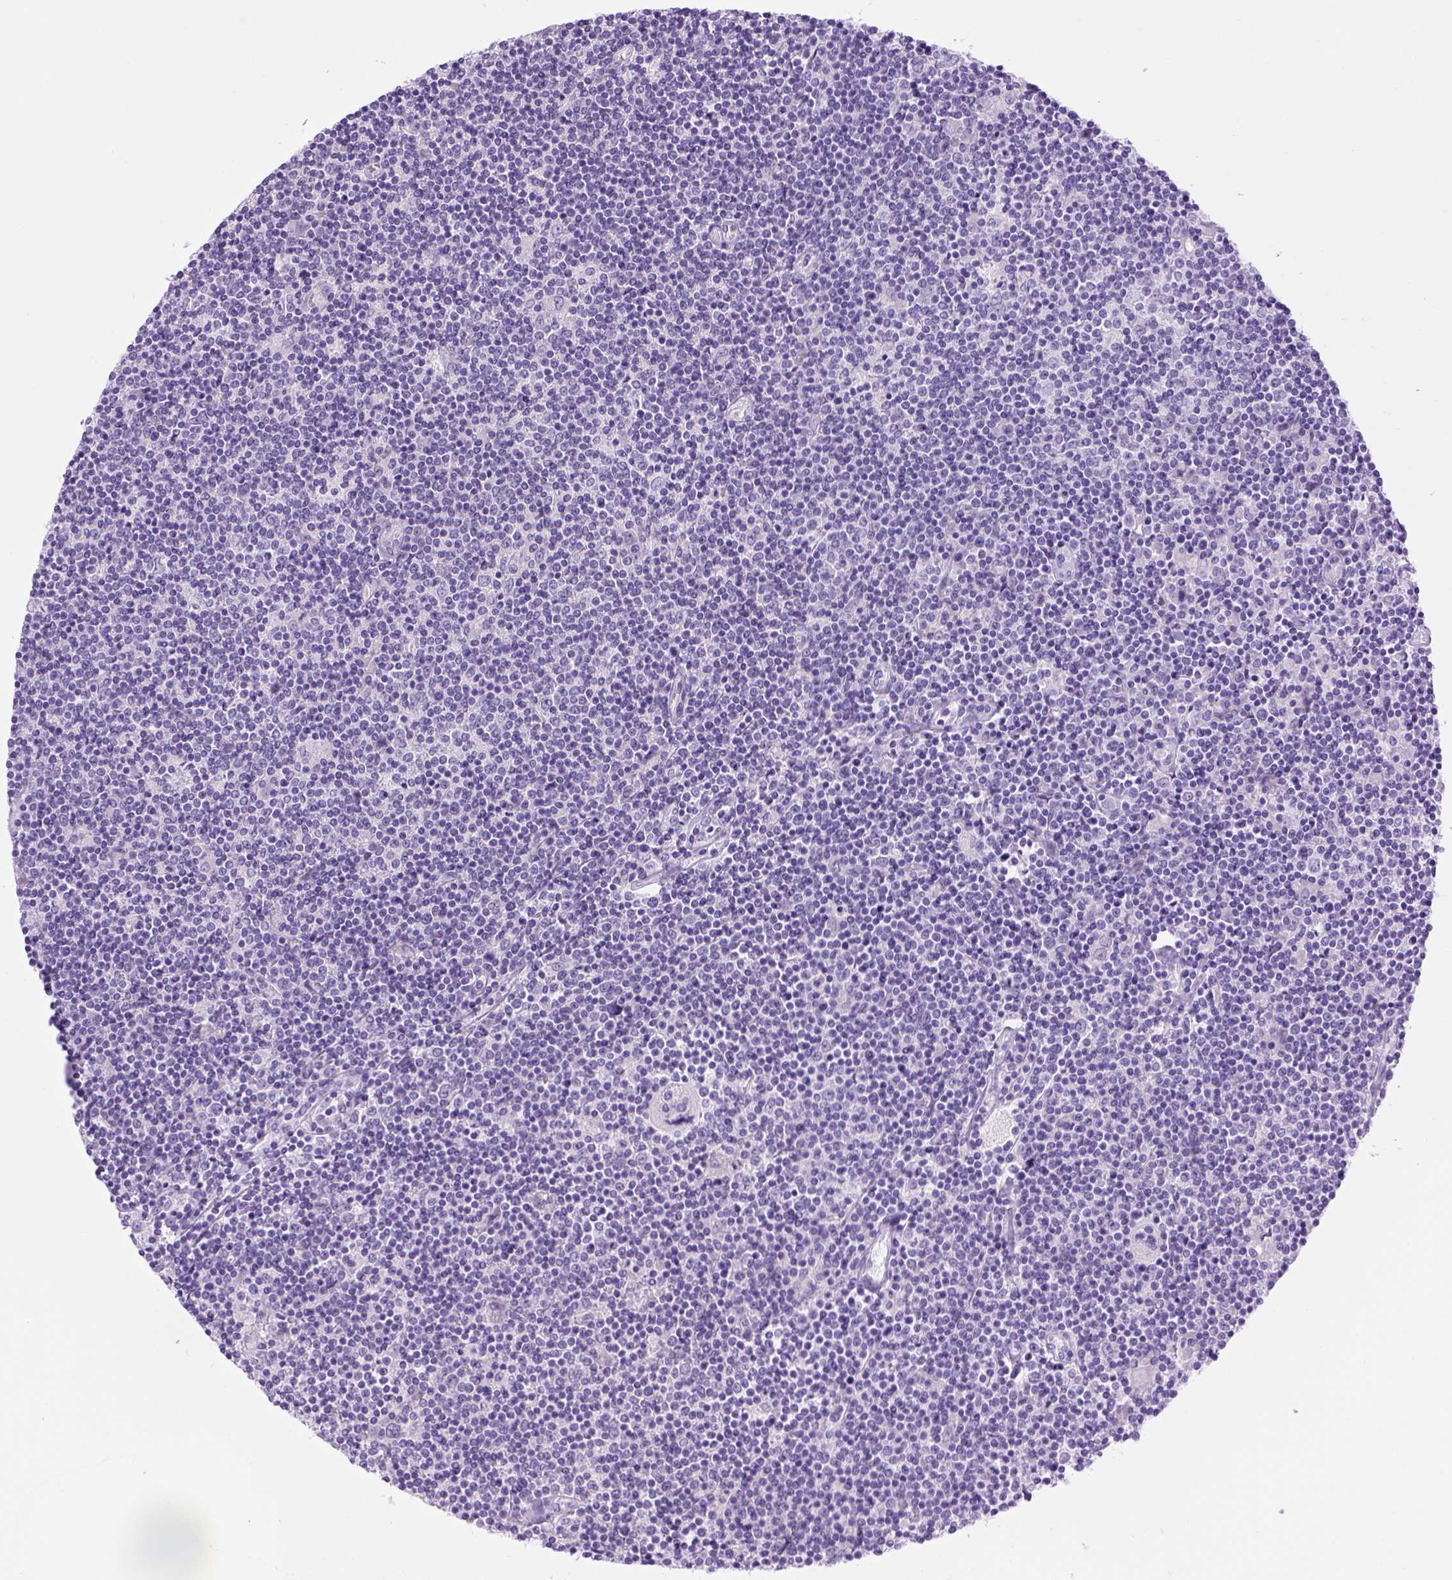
{"staining": {"intensity": "negative", "quantity": "none", "location": "none"}, "tissue": "lymphoma", "cell_type": "Tumor cells", "image_type": "cancer", "snomed": [{"axis": "morphology", "description": "Hodgkin's disease, NOS"}, {"axis": "topography", "description": "Lymph node"}], "caption": "There is no significant staining in tumor cells of Hodgkin's disease.", "gene": "SGCG", "patient": {"sex": "male", "age": 40}}